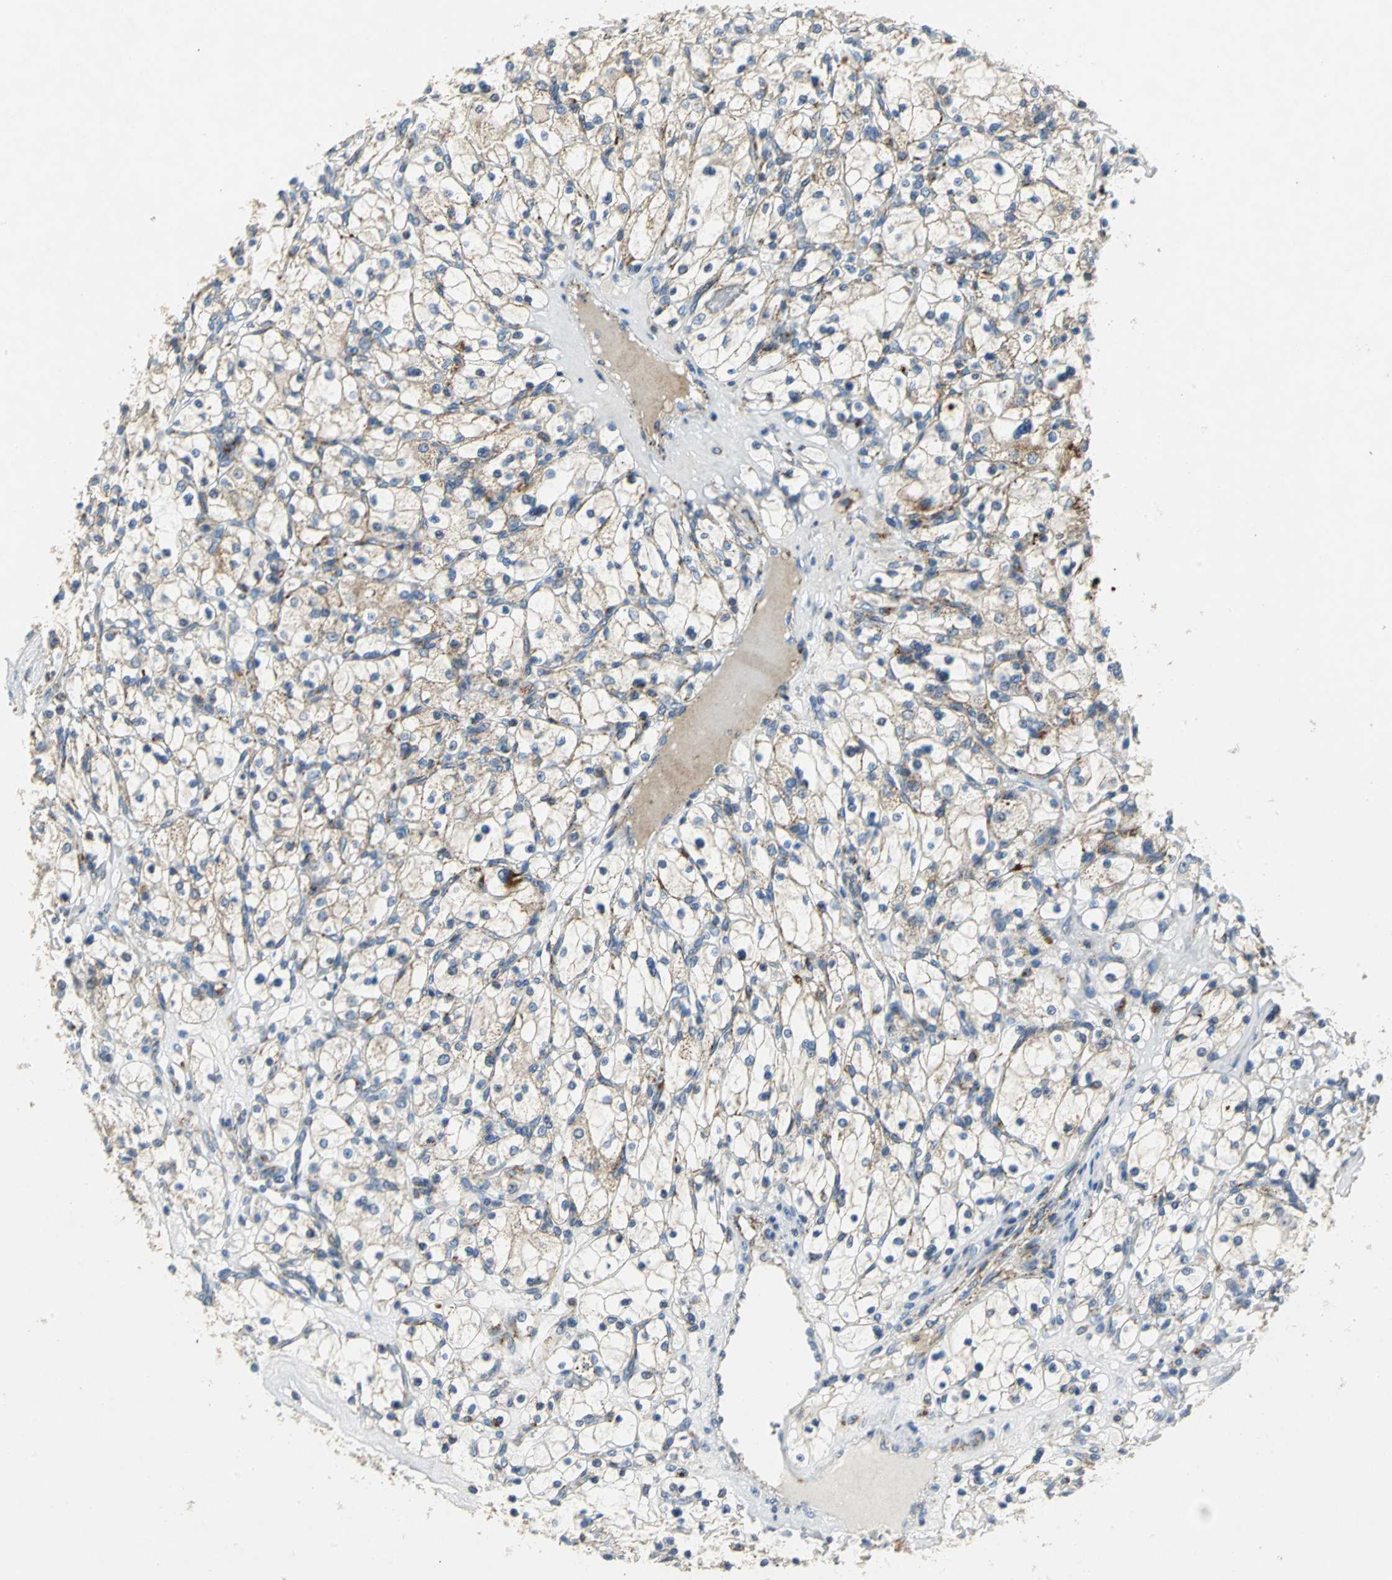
{"staining": {"intensity": "moderate", "quantity": "<25%", "location": "cytoplasmic/membranous"}, "tissue": "renal cancer", "cell_type": "Tumor cells", "image_type": "cancer", "snomed": [{"axis": "morphology", "description": "Adenocarcinoma, NOS"}, {"axis": "topography", "description": "Kidney"}], "caption": "IHC of adenocarcinoma (renal) reveals low levels of moderate cytoplasmic/membranous staining in about <25% of tumor cells. (Stains: DAB in brown, nuclei in blue, Microscopy: brightfield microscopy at high magnification).", "gene": "SPPL2B", "patient": {"sex": "female", "age": 83}}